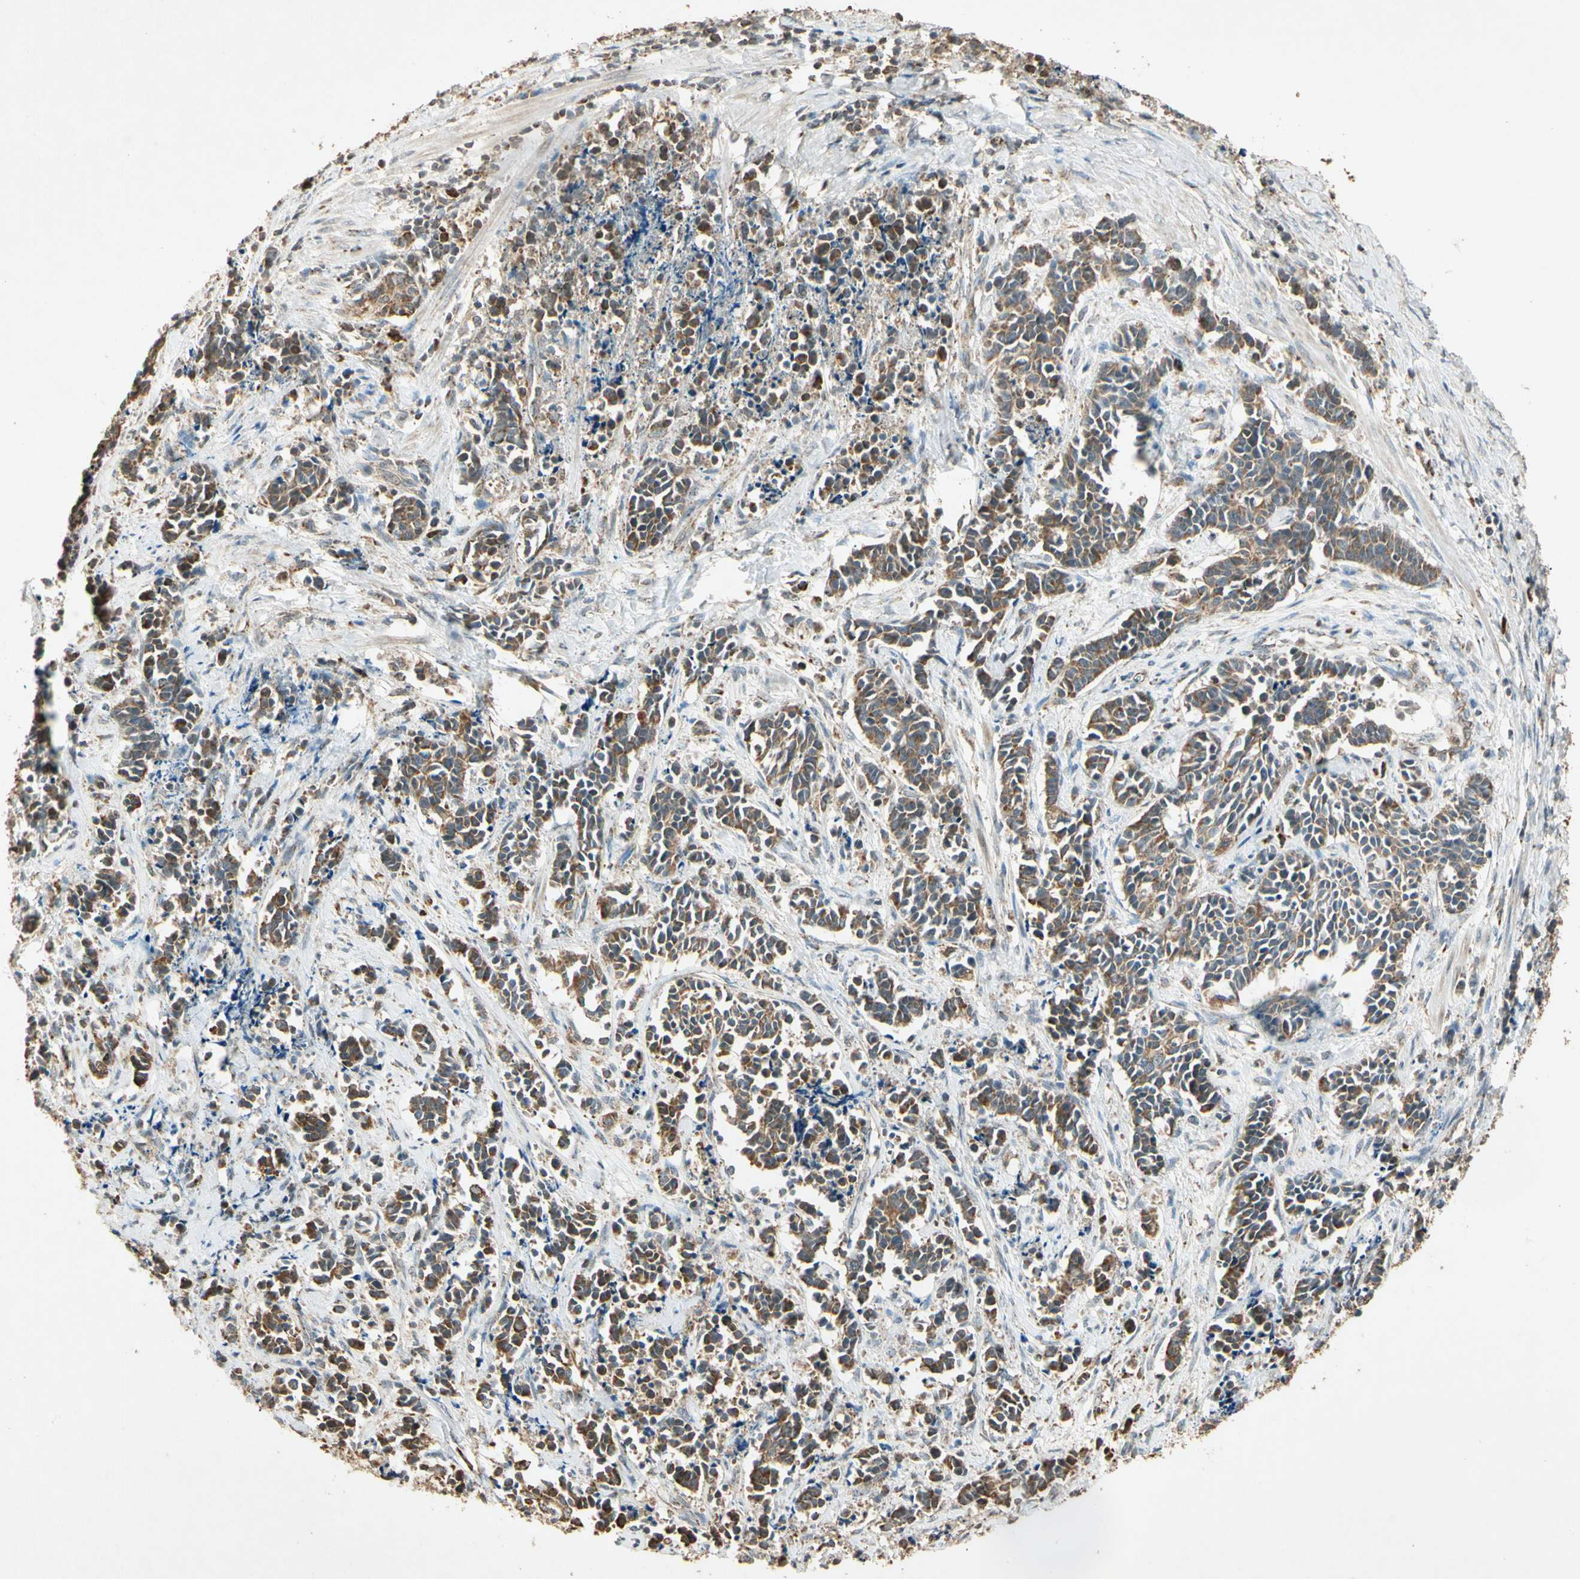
{"staining": {"intensity": "weak", "quantity": ">75%", "location": "cytoplasmic/membranous"}, "tissue": "cervical cancer", "cell_type": "Tumor cells", "image_type": "cancer", "snomed": [{"axis": "morphology", "description": "Squamous cell carcinoma, NOS"}, {"axis": "topography", "description": "Cervix"}], "caption": "Immunohistochemical staining of cervical cancer exhibits low levels of weak cytoplasmic/membranous expression in approximately >75% of tumor cells.", "gene": "PRDX5", "patient": {"sex": "female", "age": 35}}